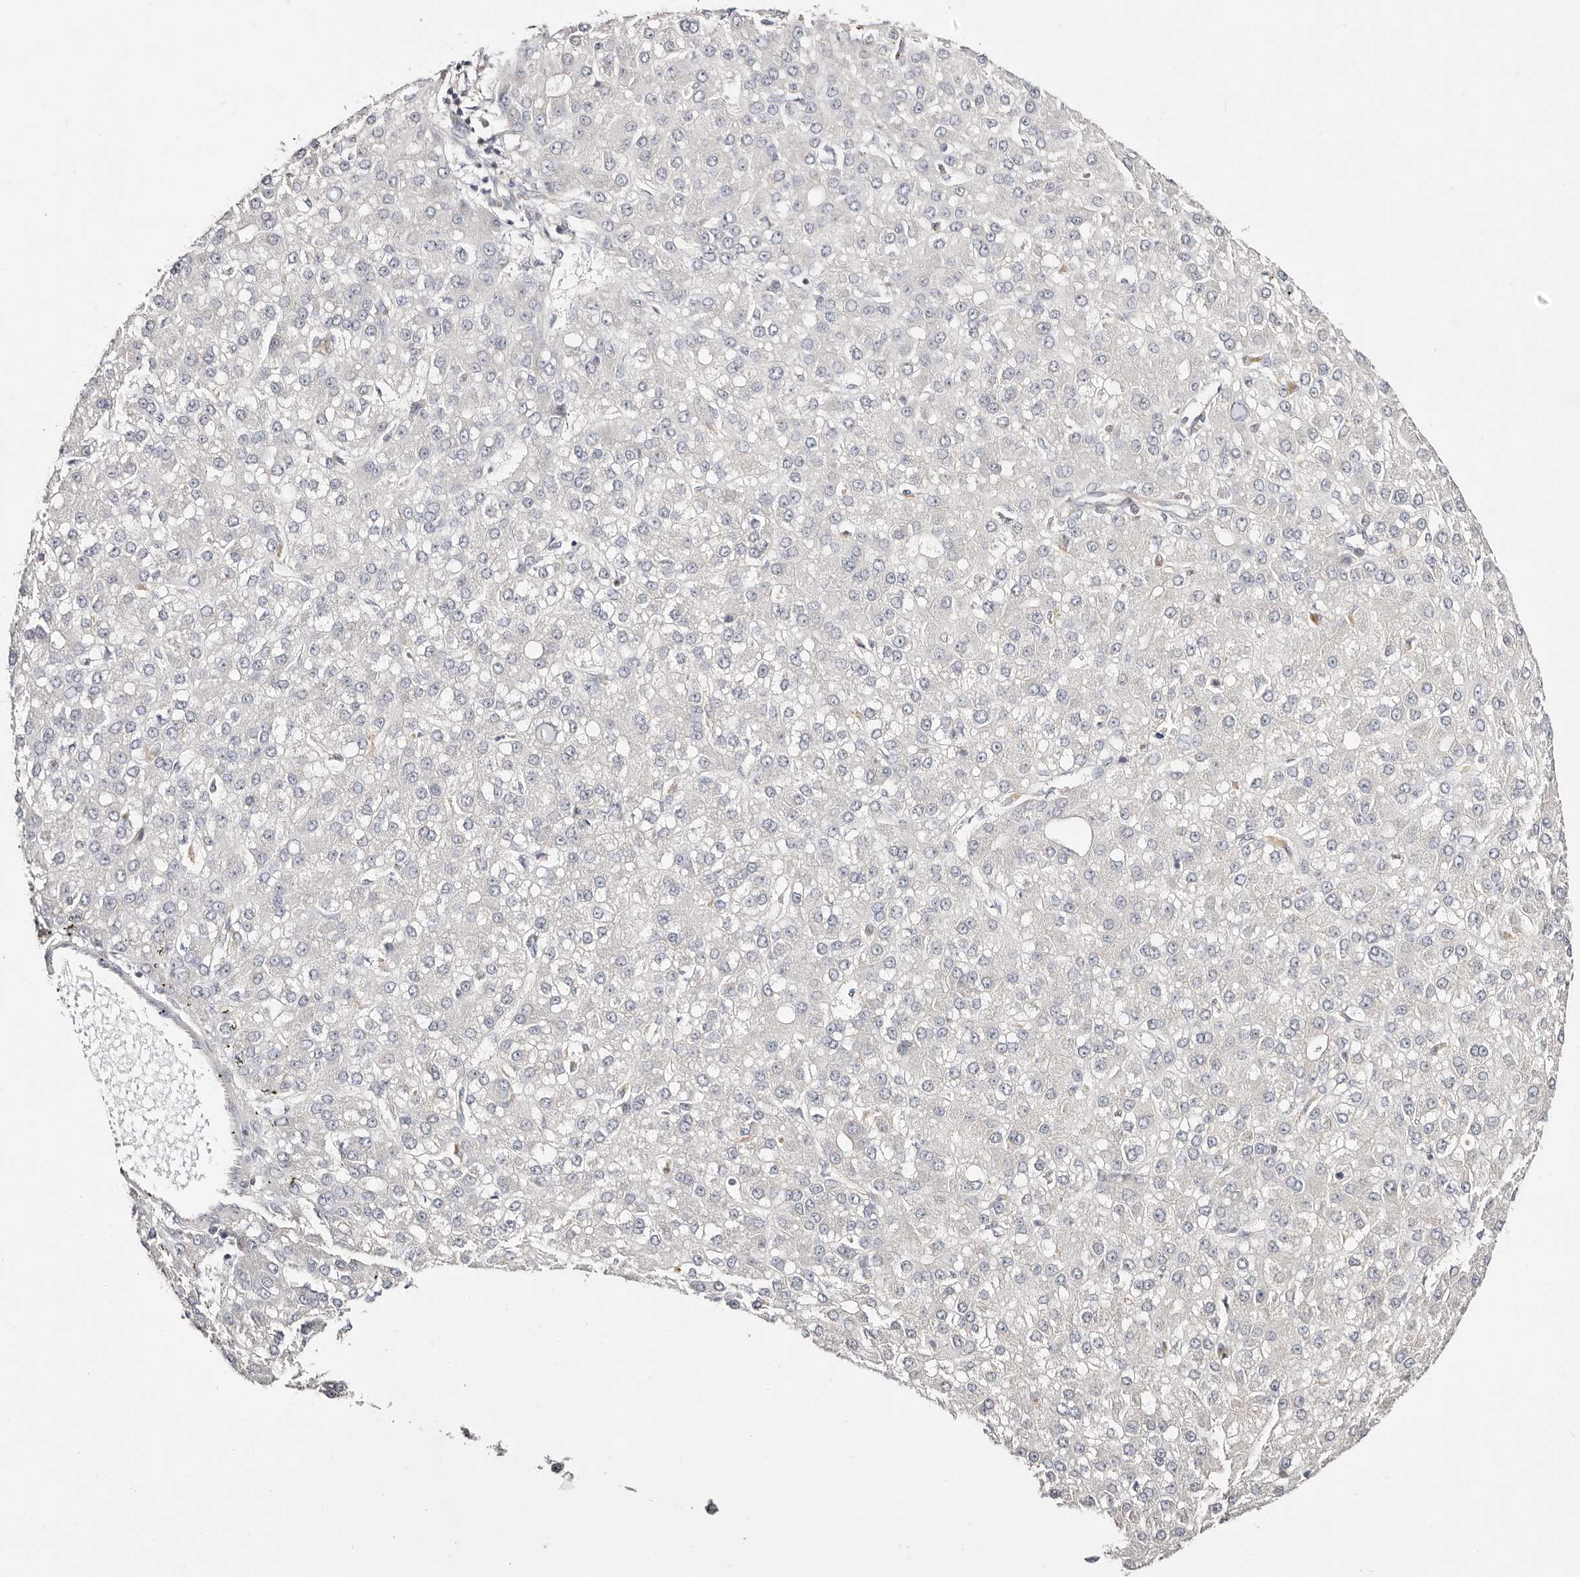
{"staining": {"intensity": "negative", "quantity": "none", "location": "none"}, "tissue": "liver cancer", "cell_type": "Tumor cells", "image_type": "cancer", "snomed": [{"axis": "morphology", "description": "Carcinoma, Hepatocellular, NOS"}, {"axis": "topography", "description": "Liver"}], "caption": "Immunohistochemistry of hepatocellular carcinoma (liver) displays no positivity in tumor cells.", "gene": "STAT5A", "patient": {"sex": "male", "age": 67}}